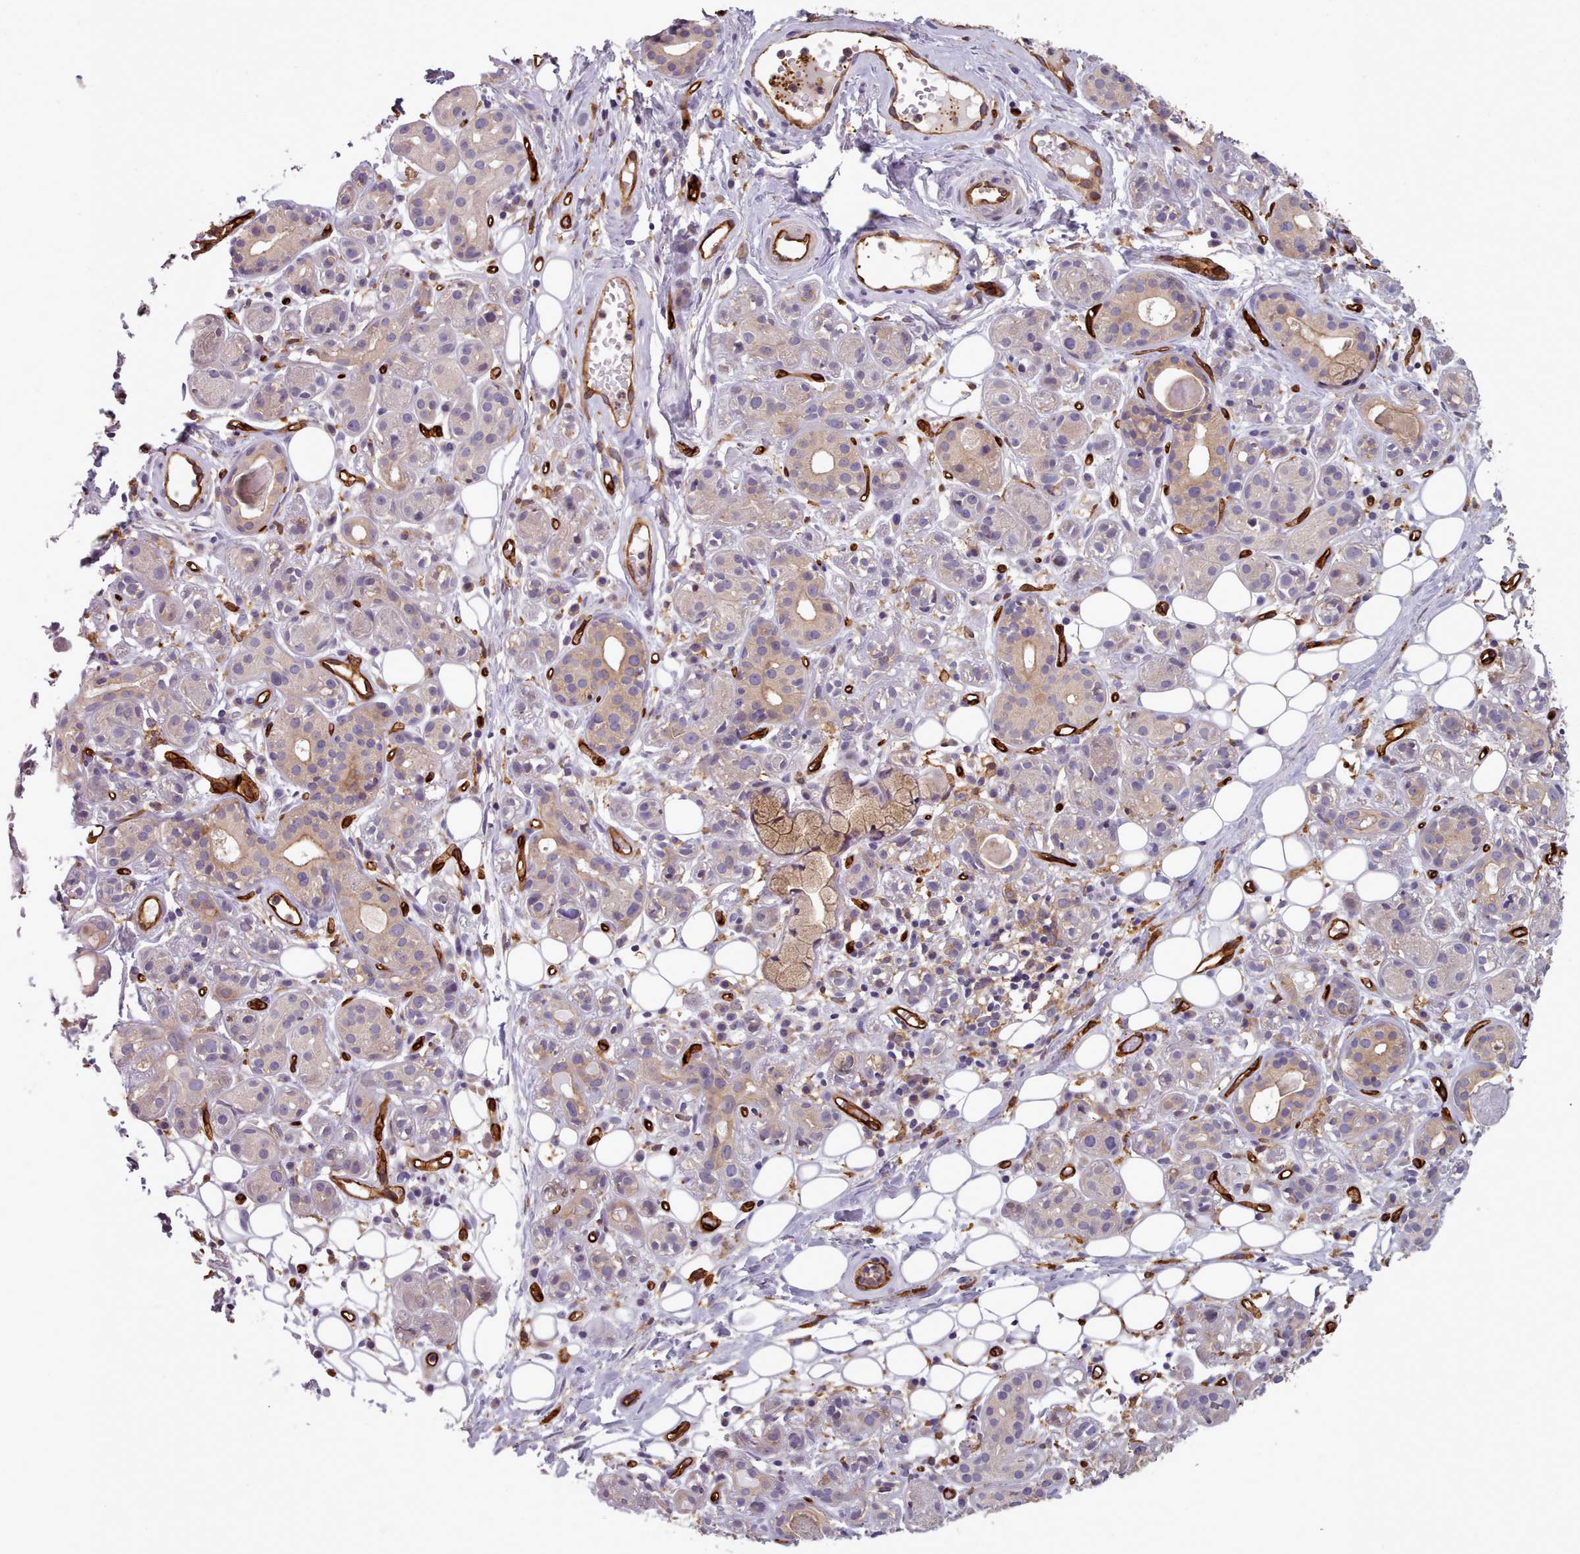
{"staining": {"intensity": "moderate", "quantity": "<25%", "location": "cytoplasmic/membranous"}, "tissue": "salivary gland", "cell_type": "Glandular cells", "image_type": "normal", "snomed": [{"axis": "morphology", "description": "Normal tissue, NOS"}, {"axis": "topography", "description": "Salivary gland"}], "caption": "Protein analysis of normal salivary gland displays moderate cytoplasmic/membranous staining in approximately <25% of glandular cells. (Stains: DAB in brown, nuclei in blue, Microscopy: brightfield microscopy at high magnification).", "gene": "CD300LF", "patient": {"sex": "male", "age": 54}}